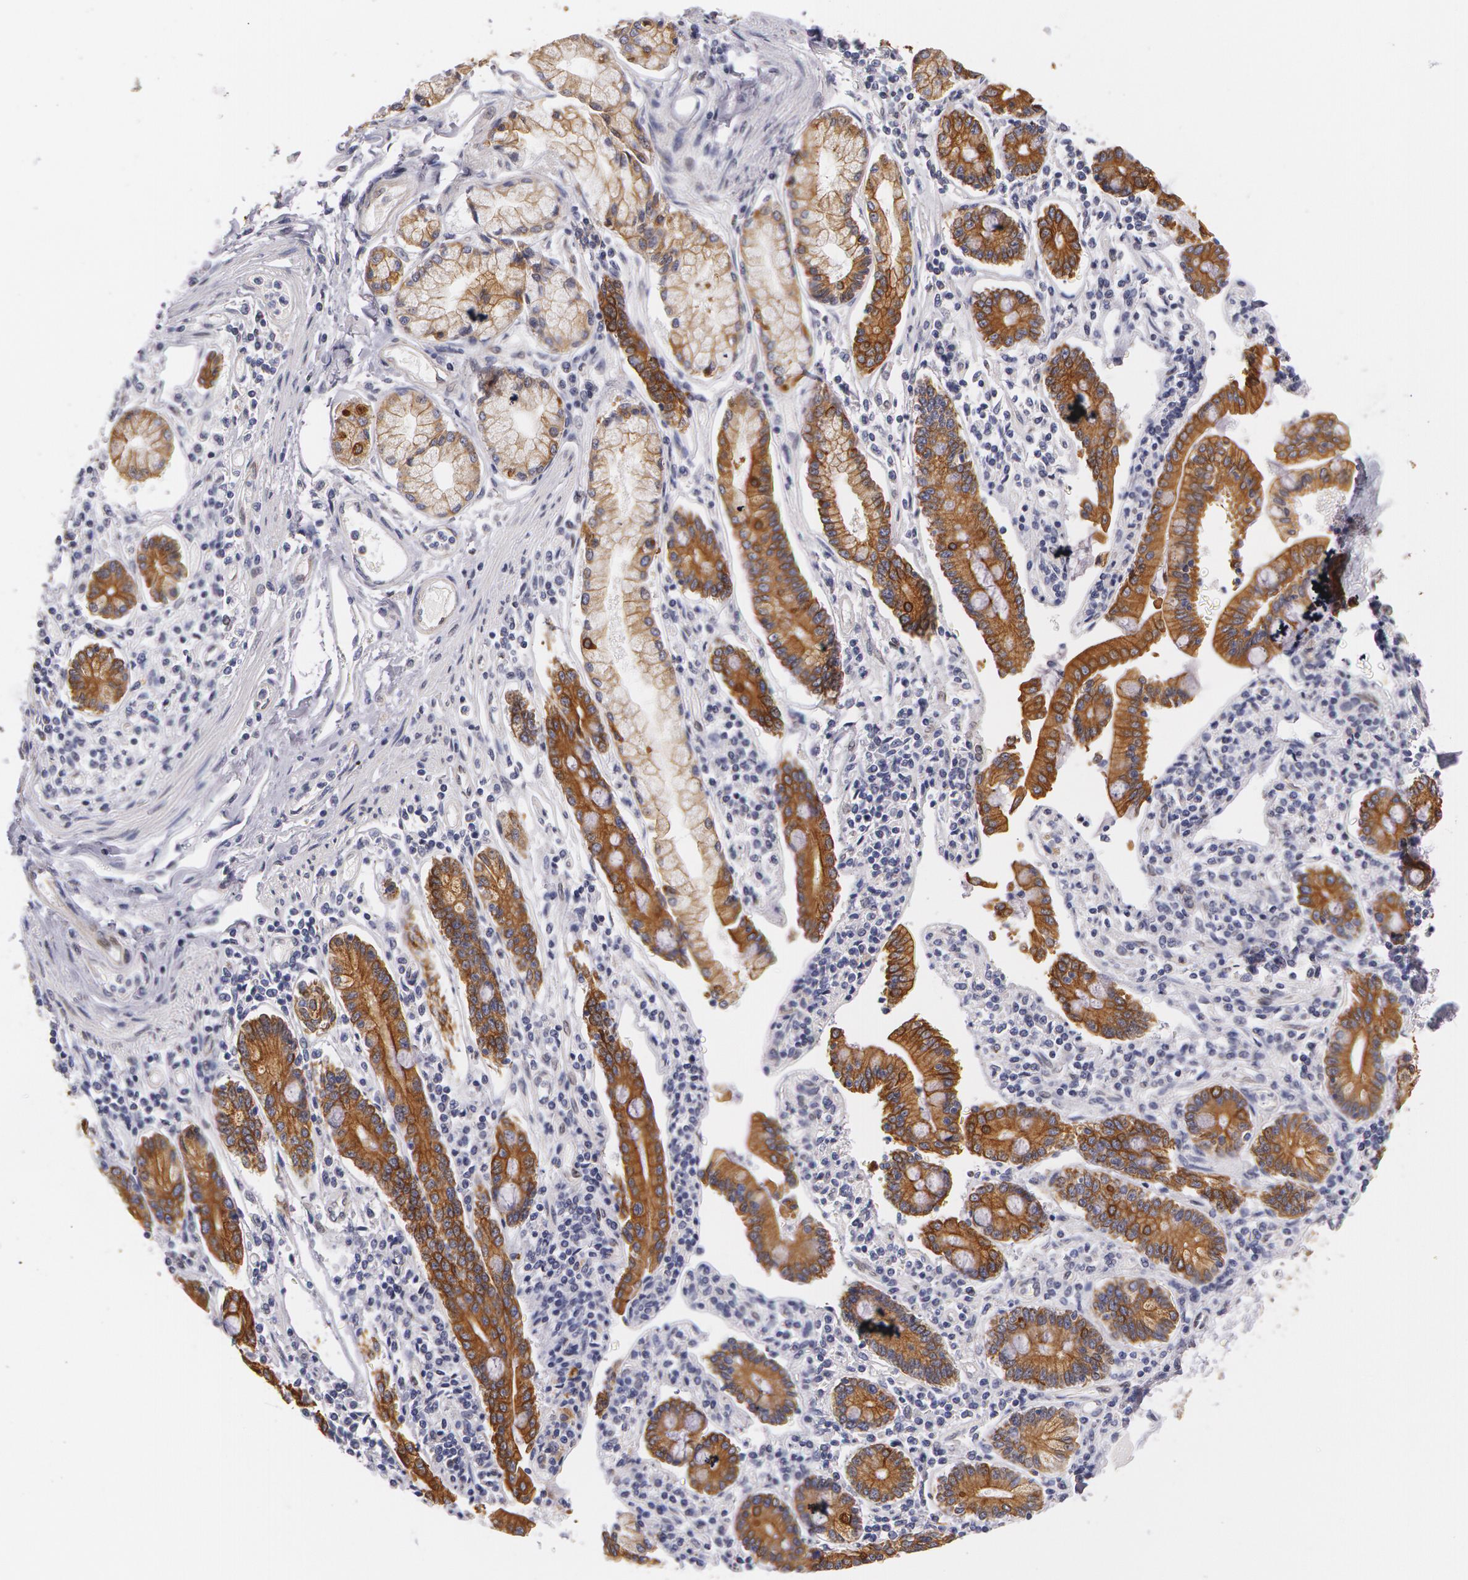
{"staining": {"intensity": "moderate", "quantity": ">75%", "location": "cytoplasmic/membranous"}, "tissue": "pancreatic cancer", "cell_type": "Tumor cells", "image_type": "cancer", "snomed": [{"axis": "morphology", "description": "Adenocarcinoma, NOS"}, {"axis": "topography", "description": "Pancreas"}], "caption": "Tumor cells display medium levels of moderate cytoplasmic/membranous expression in approximately >75% of cells in pancreatic cancer.", "gene": "KRT18", "patient": {"sex": "female", "age": 57}}